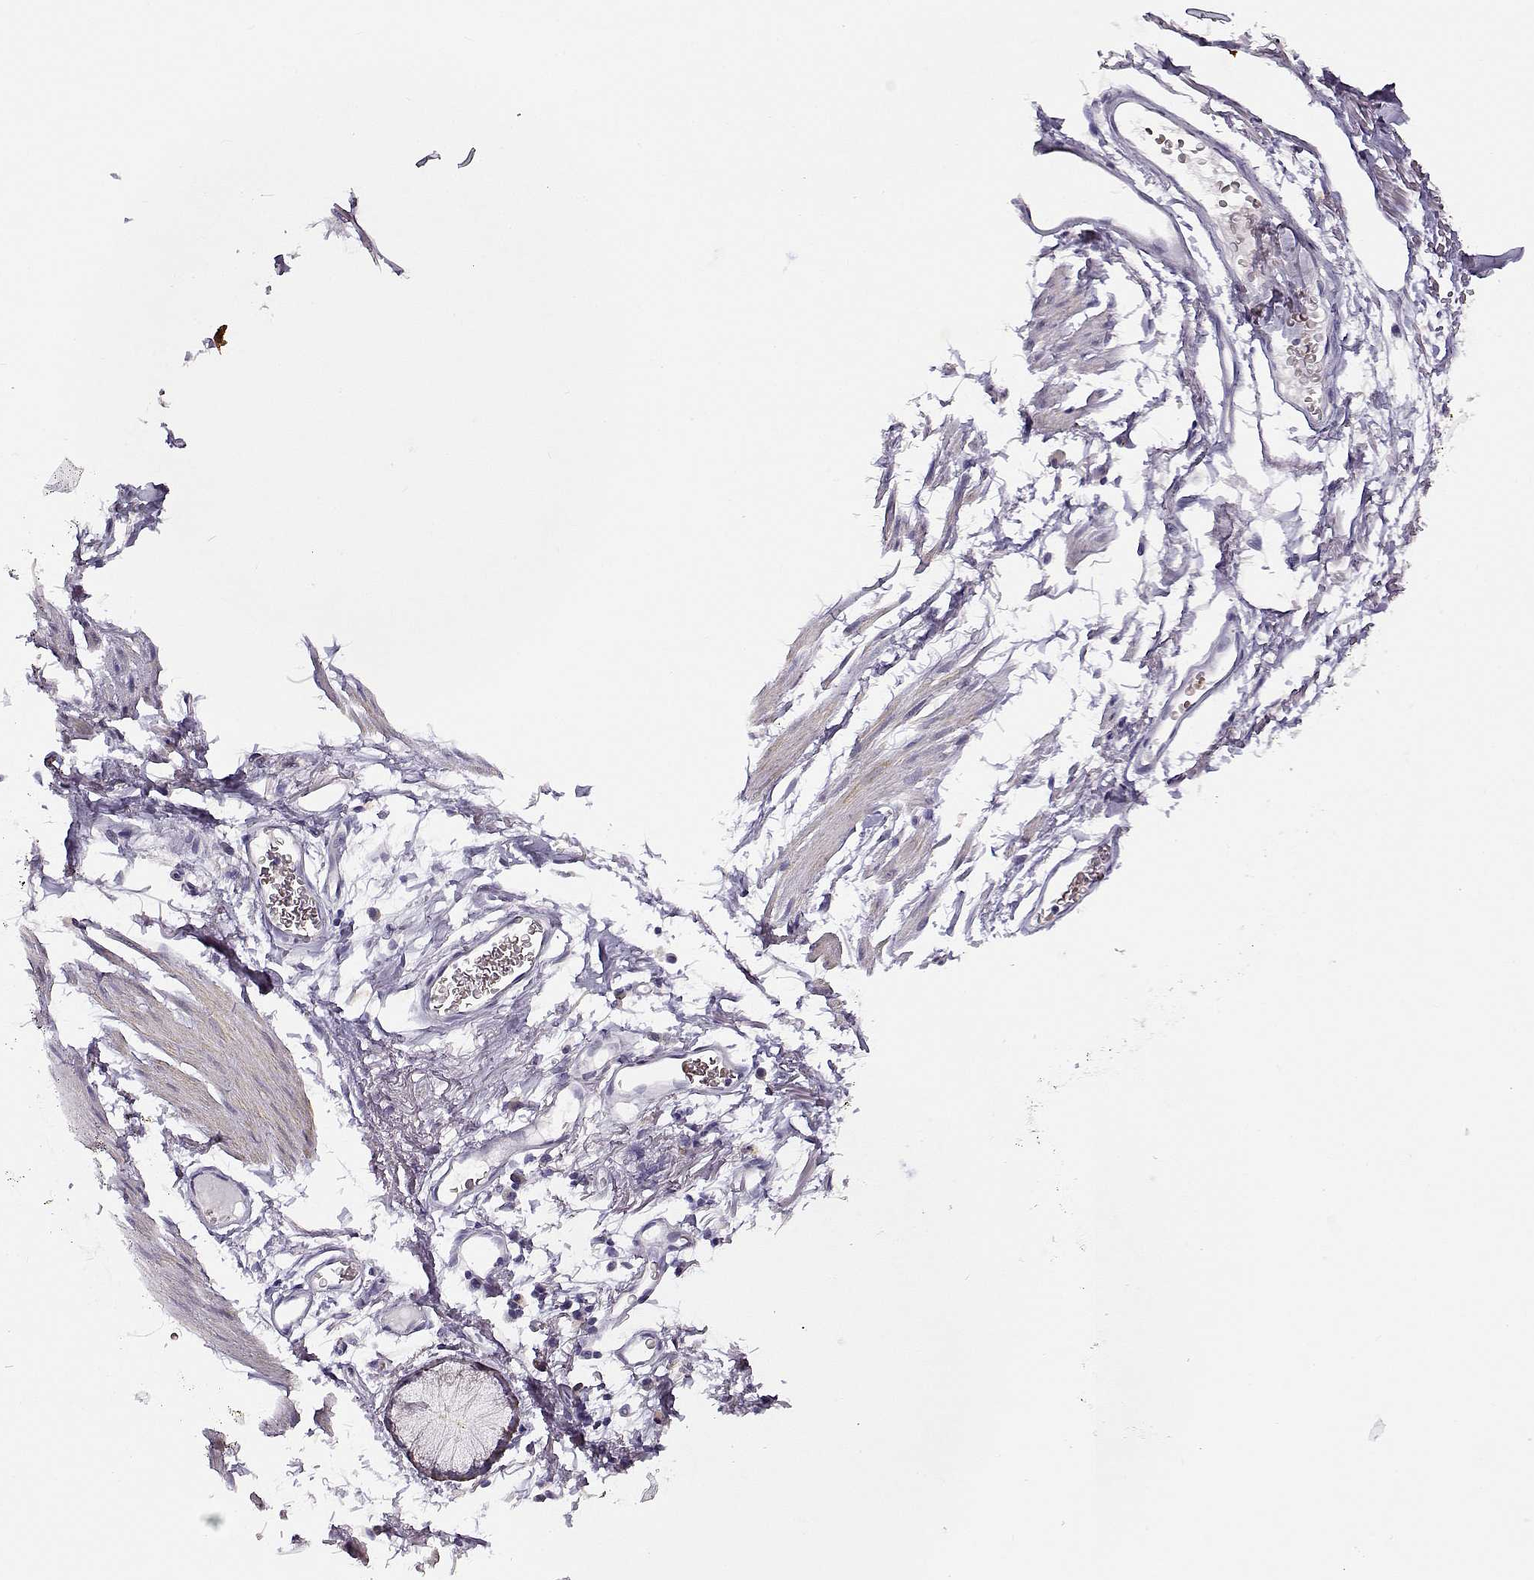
{"staining": {"intensity": "negative", "quantity": "none", "location": "none"}, "tissue": "soft tissue", "cell_type": "Fibroblasts", "image_type": "normal", "snomed": [{"axis": "morphology", "description": "Normal tissue, NOS"}, {"axis": "topography", "description": "Cartilage tissue"}, {"axis": "topography", "description": "Bronchus"}], "caption": "Immunohistochemistry photomicrograph of benign human soft tissue stained for a protein (brown), which demonstrates no staining in fibroblasts. (DAB immunohistochemistry (IHC) with hematoxylin counter stain).", "gene": "UCP3", "patient": {"sex": "female", "age": 79}}